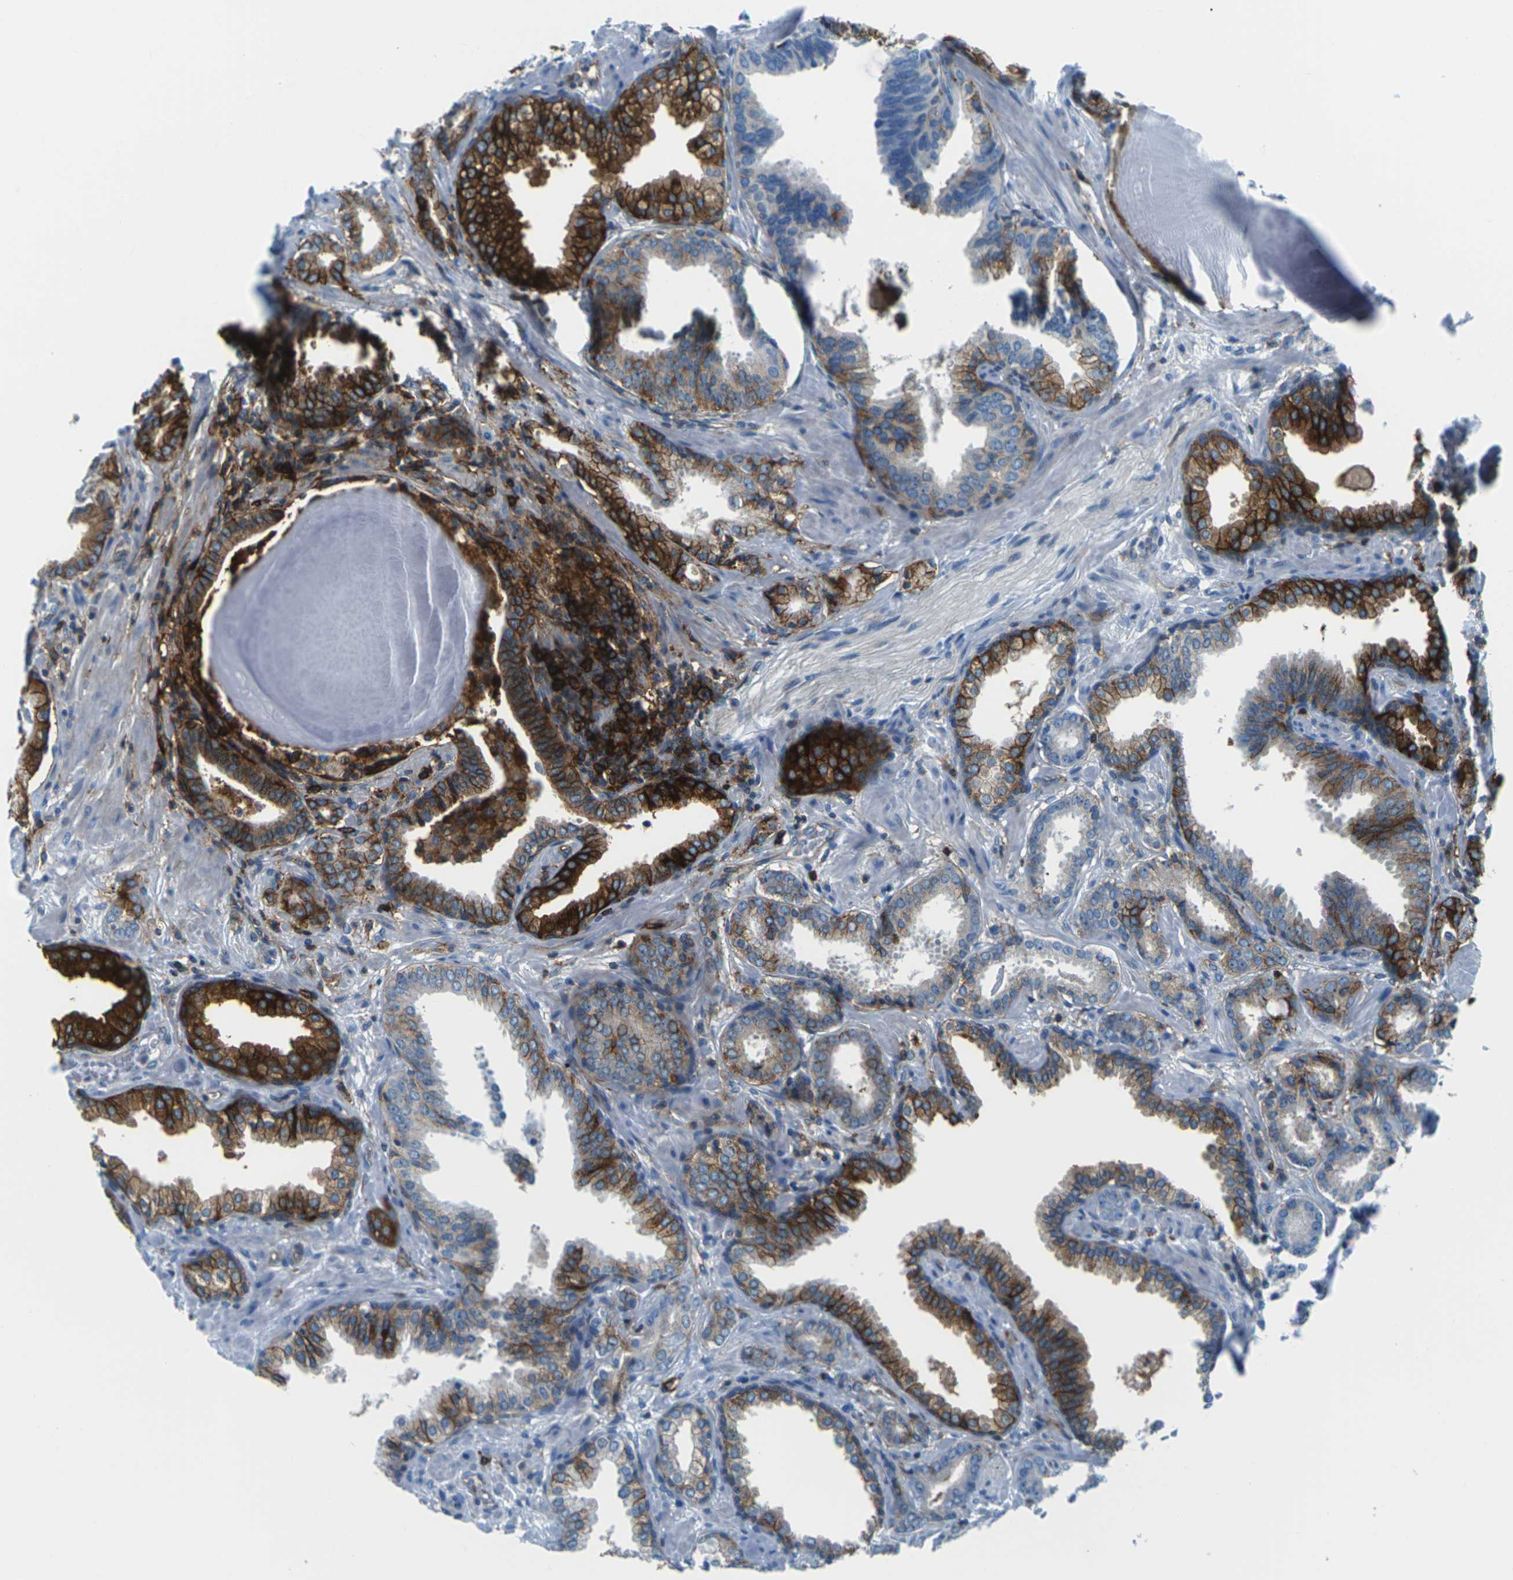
{"staining": {"intensity": "strong", "quantity": "<25%", "location": "cytoplasmic/membranous"}, "tissue": "prostate cancer", "cell_type": "Tumor cells", "image_type": "cancer", "snomed": [{"axis": "morphology", "description": "Adenocarcinoma, Low grade"}, {"axis": "topography", "description": "Prostate"}], "caption": "Tumor cells exhibit medium levels of strong cytoplasmic/membranous positivity in approximately <25% of cells in low-grade adenocarcinoma (prostate). (DAB IHC with brightfield microscopy, high magnification).", "gene": "SOCS4", "patient": {"sex": "male", "age": 53}}